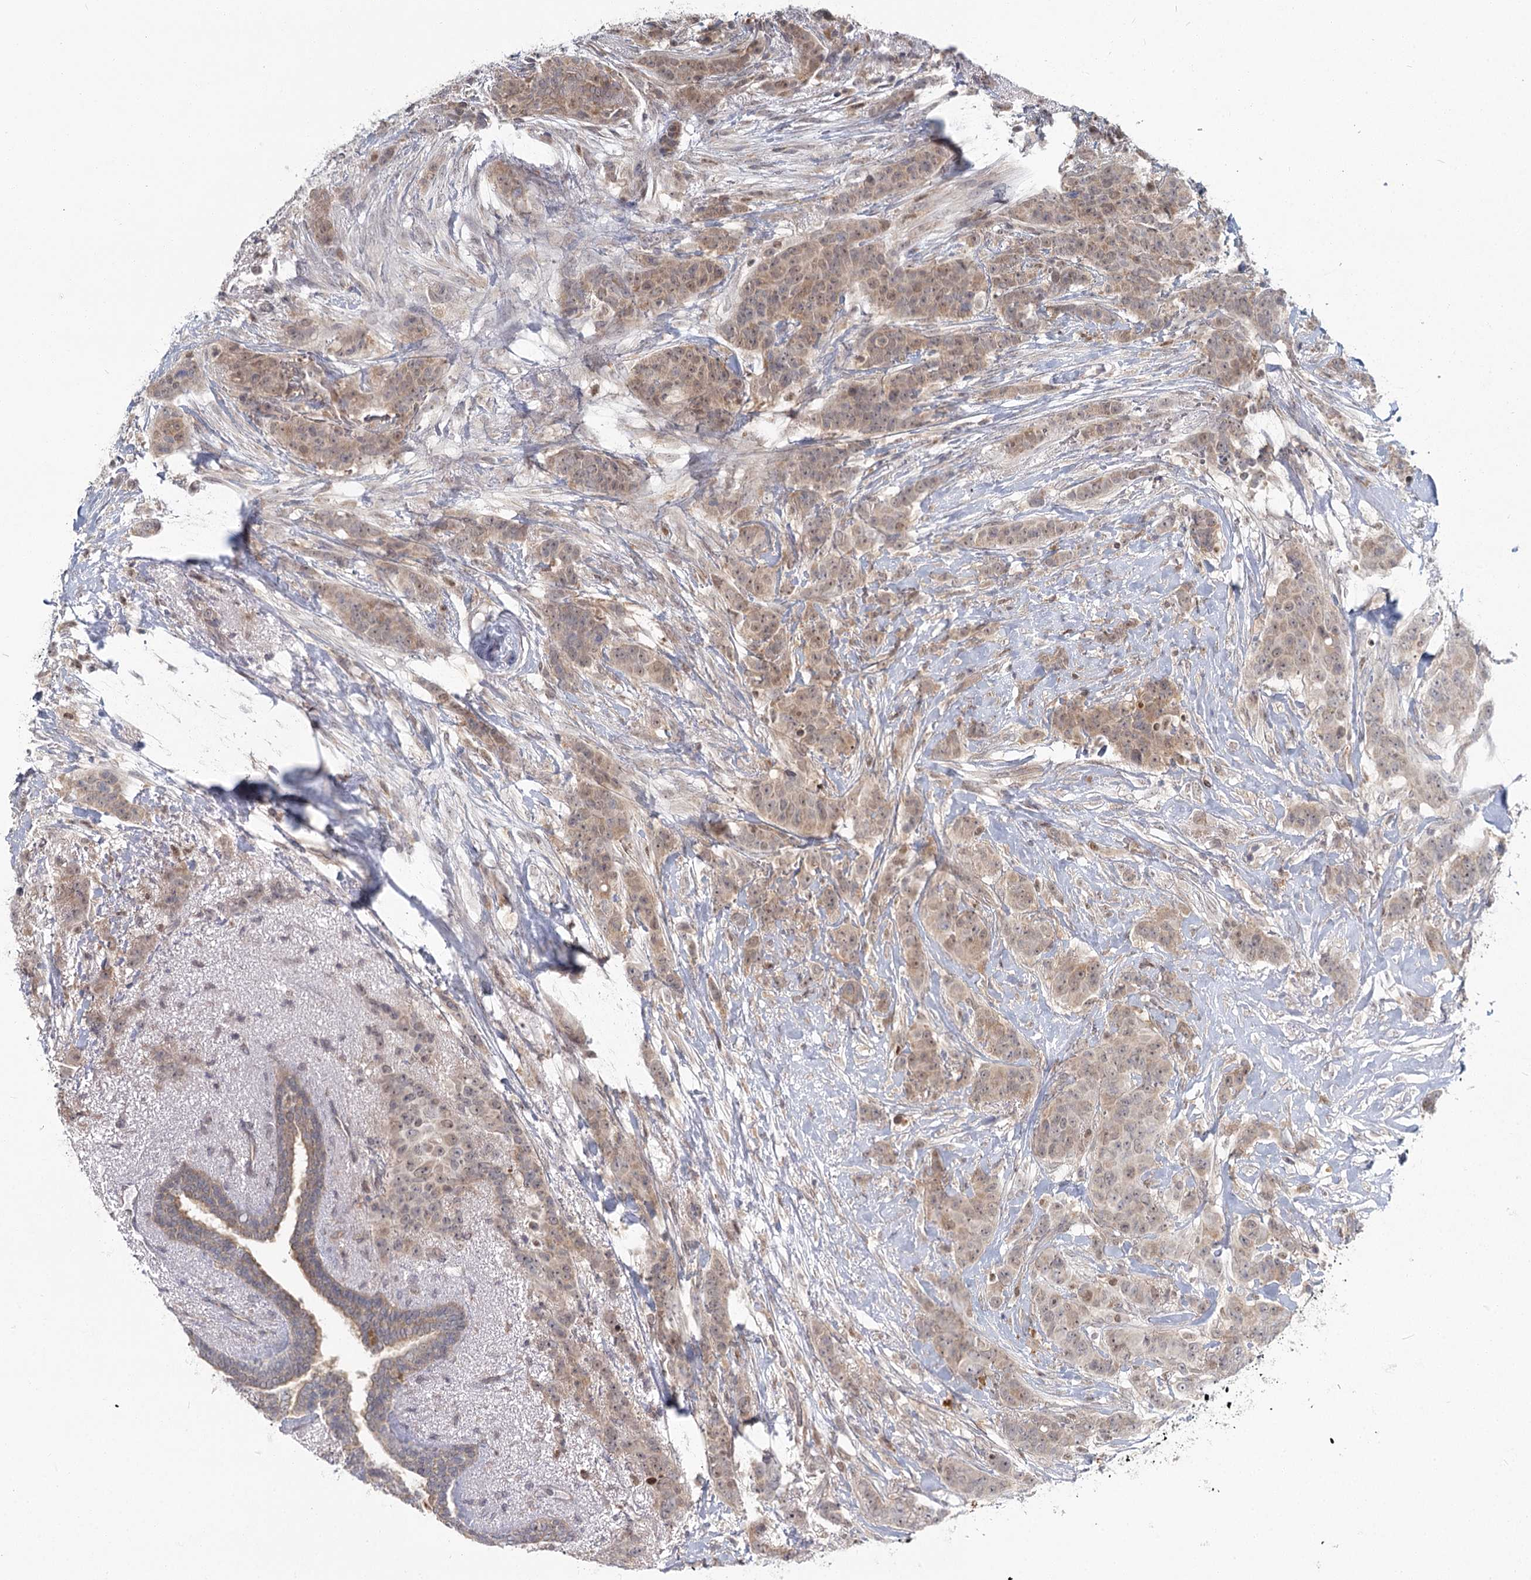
{"staining": {"intensity": "weak", "quantity": ">75%", "location": "cytoplasmic/membranous,nuclear"}, "tissue": "breast cancer", "cell_type": "Tumor cells", "image_type": "cancer", "snomed": [{"axis": "morphology", "description": "Duct carcinoma"}, {"axis": "topography", "description": "Breast"}], "caption": "DAB immunohistochemical staining of human breast cancer displays weak cytoplasmic/membranous and nuclear protein expression in about >75% of tumor cells.", "gene": "THNSL1", "patient": {"sex": "female", "age": 40}}